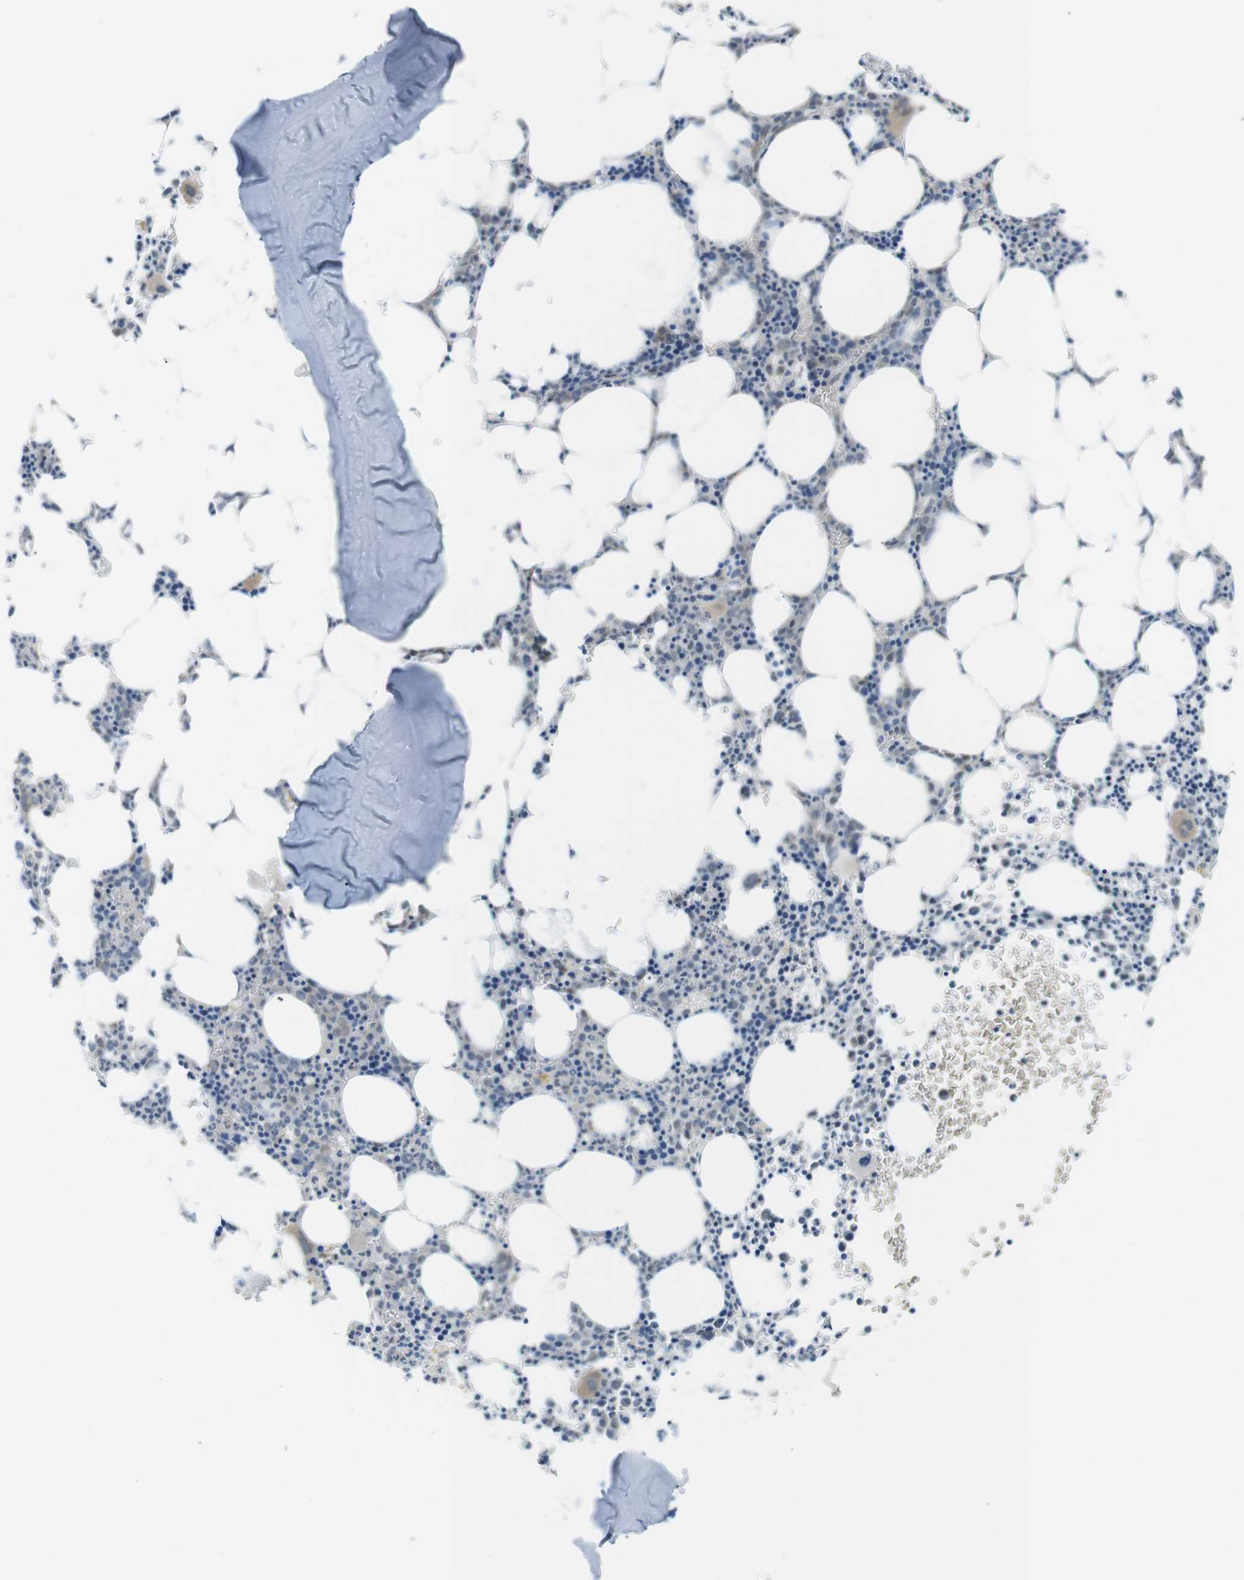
{"staining": {"intensity": "negative", "quantity": "none", "location": "none"}, "tissue": "bone marrow", "cell_type": "Hematopoietic cells", "image_type": "normal", "snomed": [{"axis": "morphology", "description": "Normal tissue, NOS"}, {"axis": "morphology", "description": "Inflammation, NOS"}, {"axis": "topography", "description": "Bone marrow"}], "caption": "High power microscopy micrograph of an IHC photomicrograph of unremarkable bone marrow, revealing no significant expression in hematopoietic cells.", "gene": "RTN3", "patient": {"sex": "female", "age": 61}}